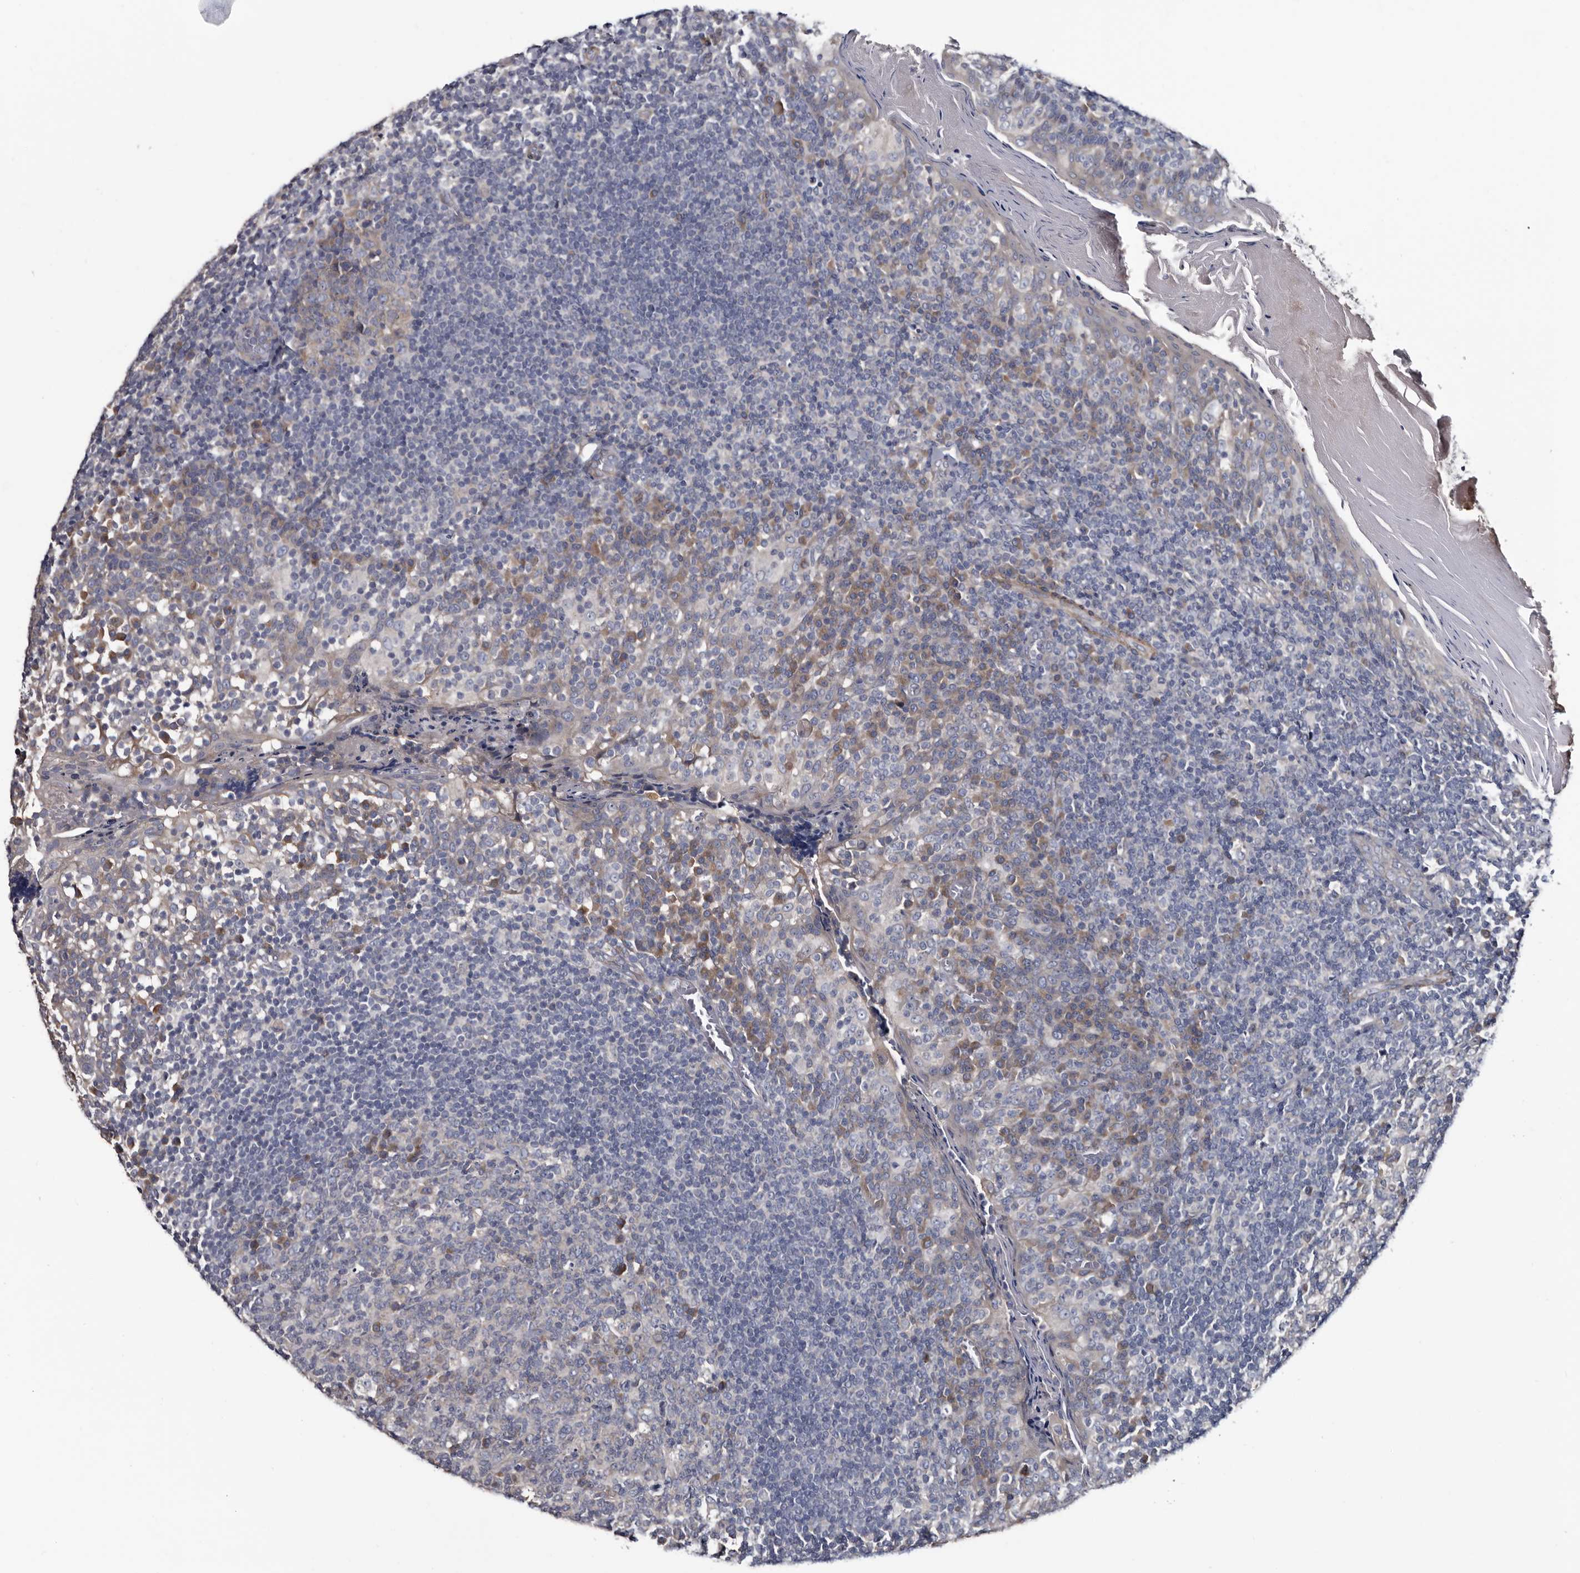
{"staining": {"intensity": "weak", "quantity": "<25%", "location": "cytoplasmic/membranous"}, "tissue": "tonsil", "cell_type": "Germinal center cells", "image_type": "normal", "snomed": [{"axis": "morphology", "description": "Normal tissue, NOS"}, {"axis": "topography", "description": "Tonsil"}], "caption": "Micrograph shows no significant protein staining in germinal center cells of benign tonsil.", "gene": "IARS1", "patient": {"sex": "female", "age": 19}}